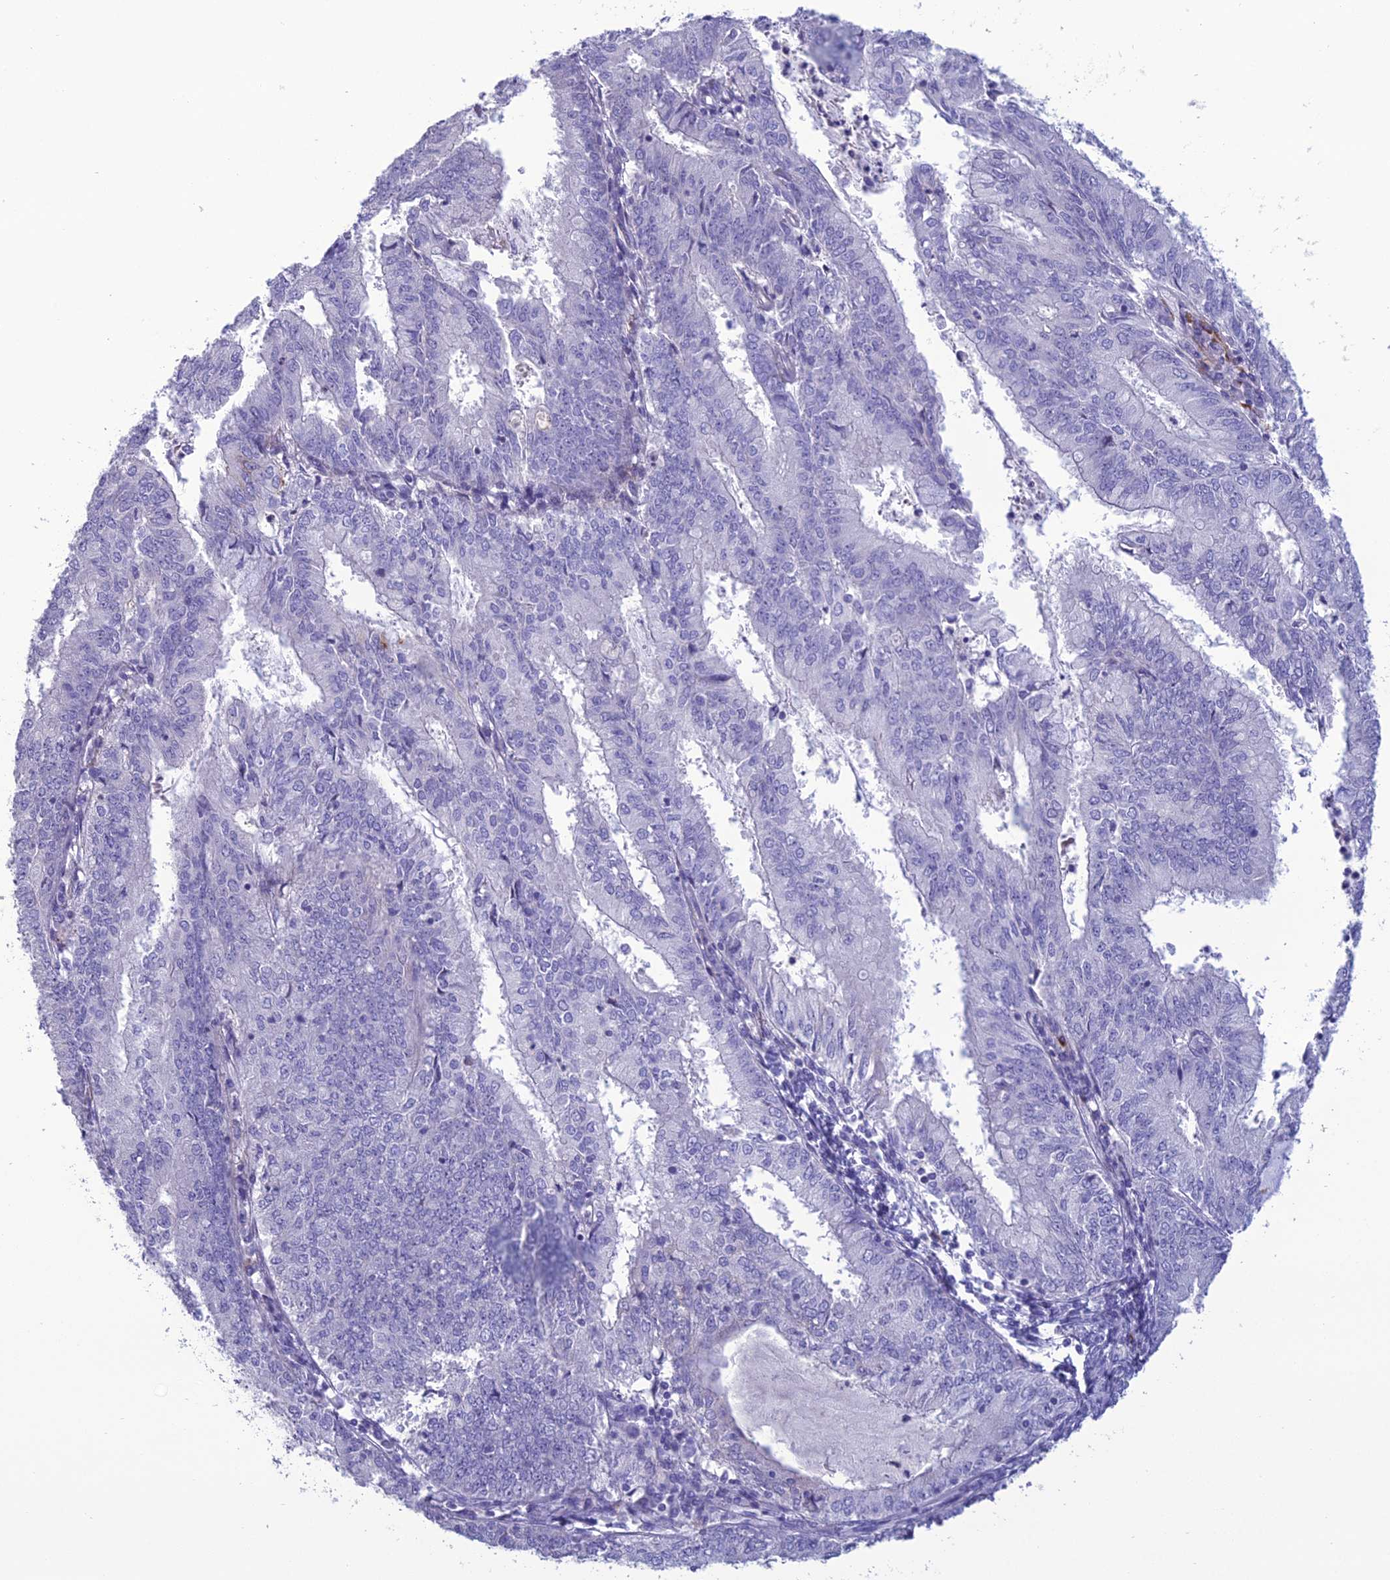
{"staining": {"intensity": "negative", "quantity": "none", "location": "none"}, "tissue": "endometrial cancer", "cell_type": "Tumor cells", "image_type": "cancer", "snomed": [{"axis": "morphology", "description": "Adenocarcinoma, NOS"}, {"axis": "topography", "description": "Endometrium"}], "caption": "Histopathology image shows no protein staining in tumor cells of endometrial cancer (adenocarcinoma) tissue. The staining is performed using DAB (3,3'-diaminobenzidine) brown chromogen with nuclei counter-stained in using hematoxylin.", "gene": "OR56B1", "patient": {"sex": "female", "age": 57}}